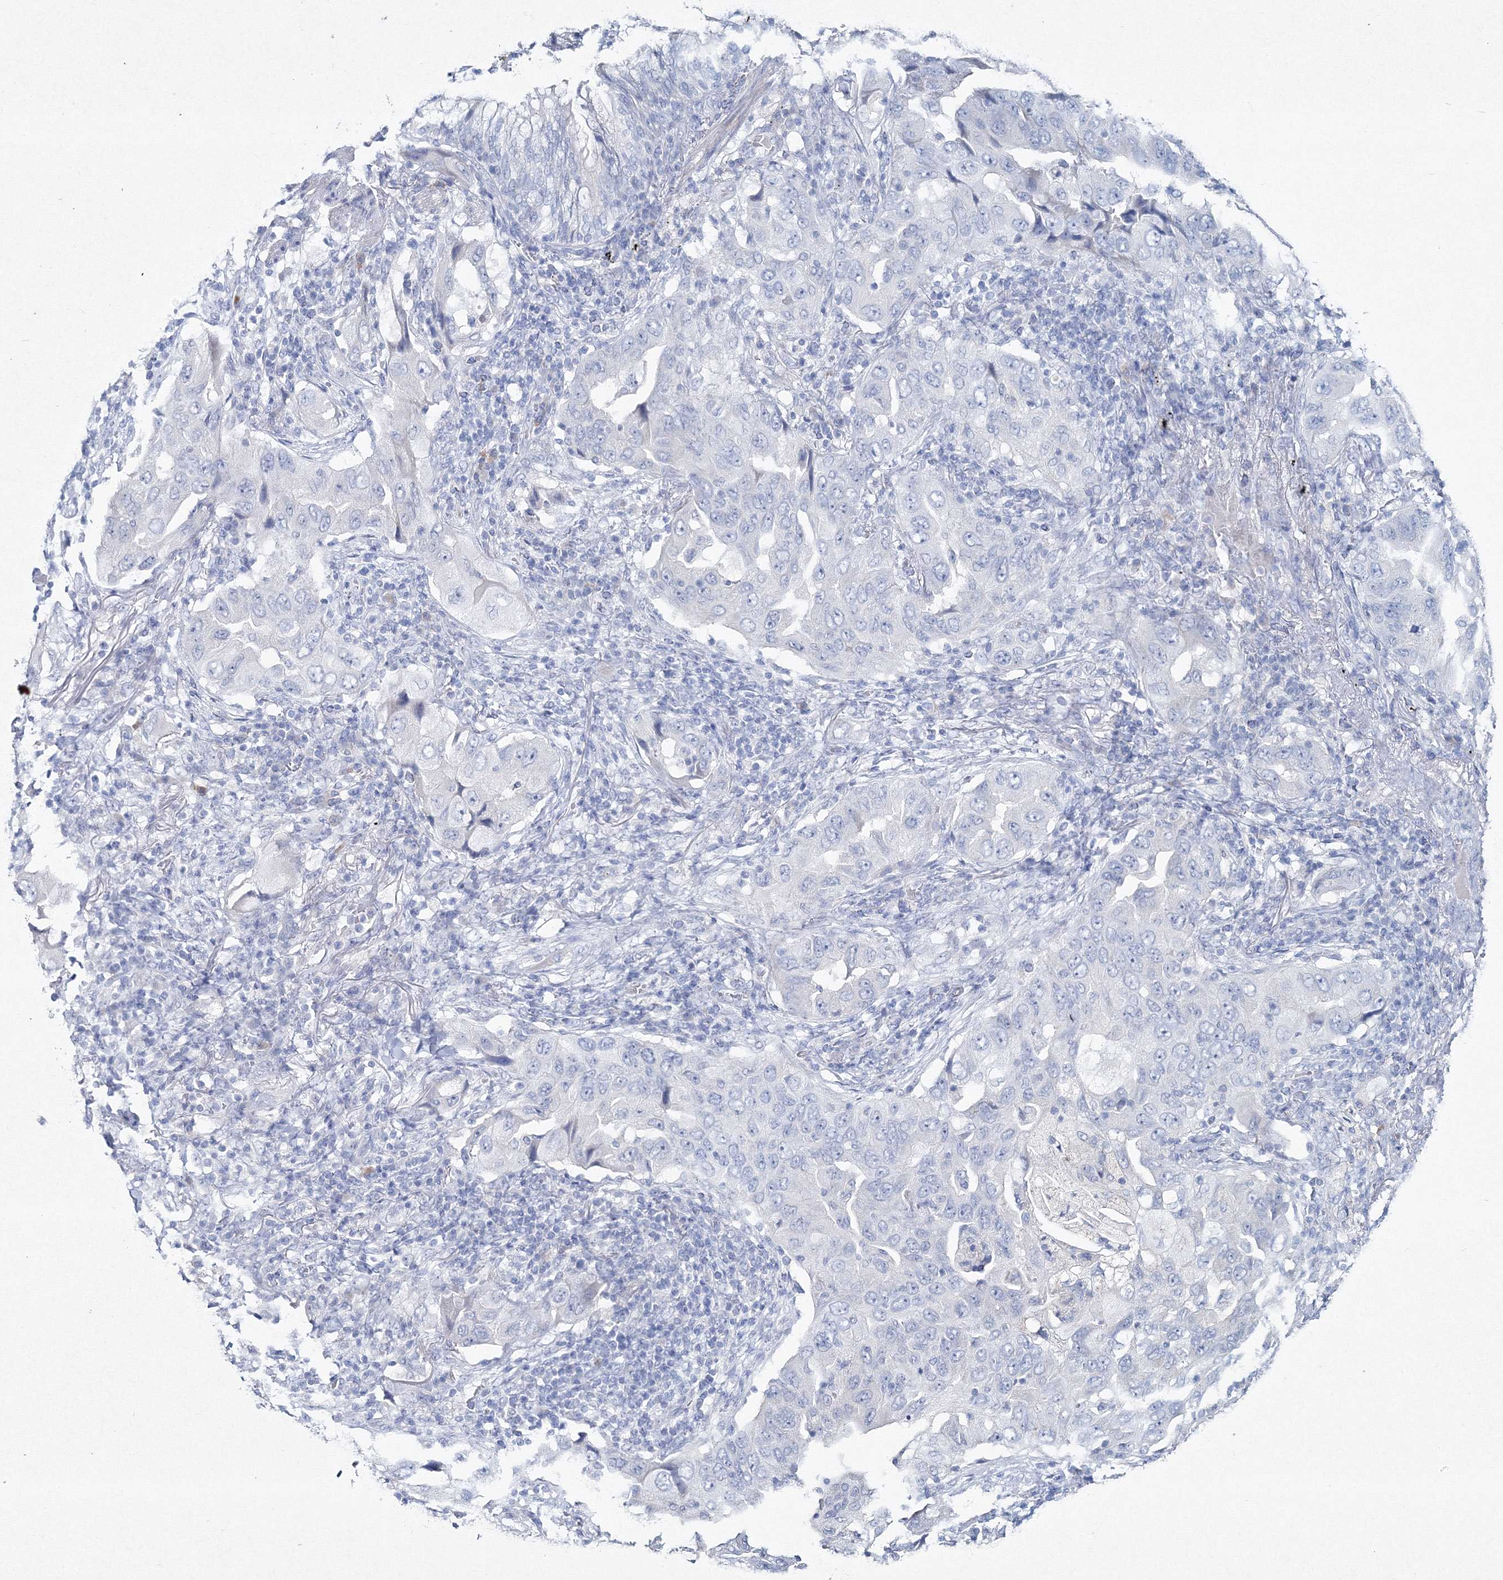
{"staining": {"intensity": "negative", "quantity": "none", "location": "none"}, "tissue": "lung cancer", "cell_type": "Tumor cells", "image_type": "cancer", "snomed": [{"axis": "morphology", "description": "Adenocarcinoma, NOS"}, {"axis": "topography", "description": "Lung"}], "caption": "A histopathology image of human lung adenocarcinoma is negative for staining in tumor cells. Nuclei are stained in blue.", "gene": "GCKR", "patient": {"sex": "female", "age": 65}}